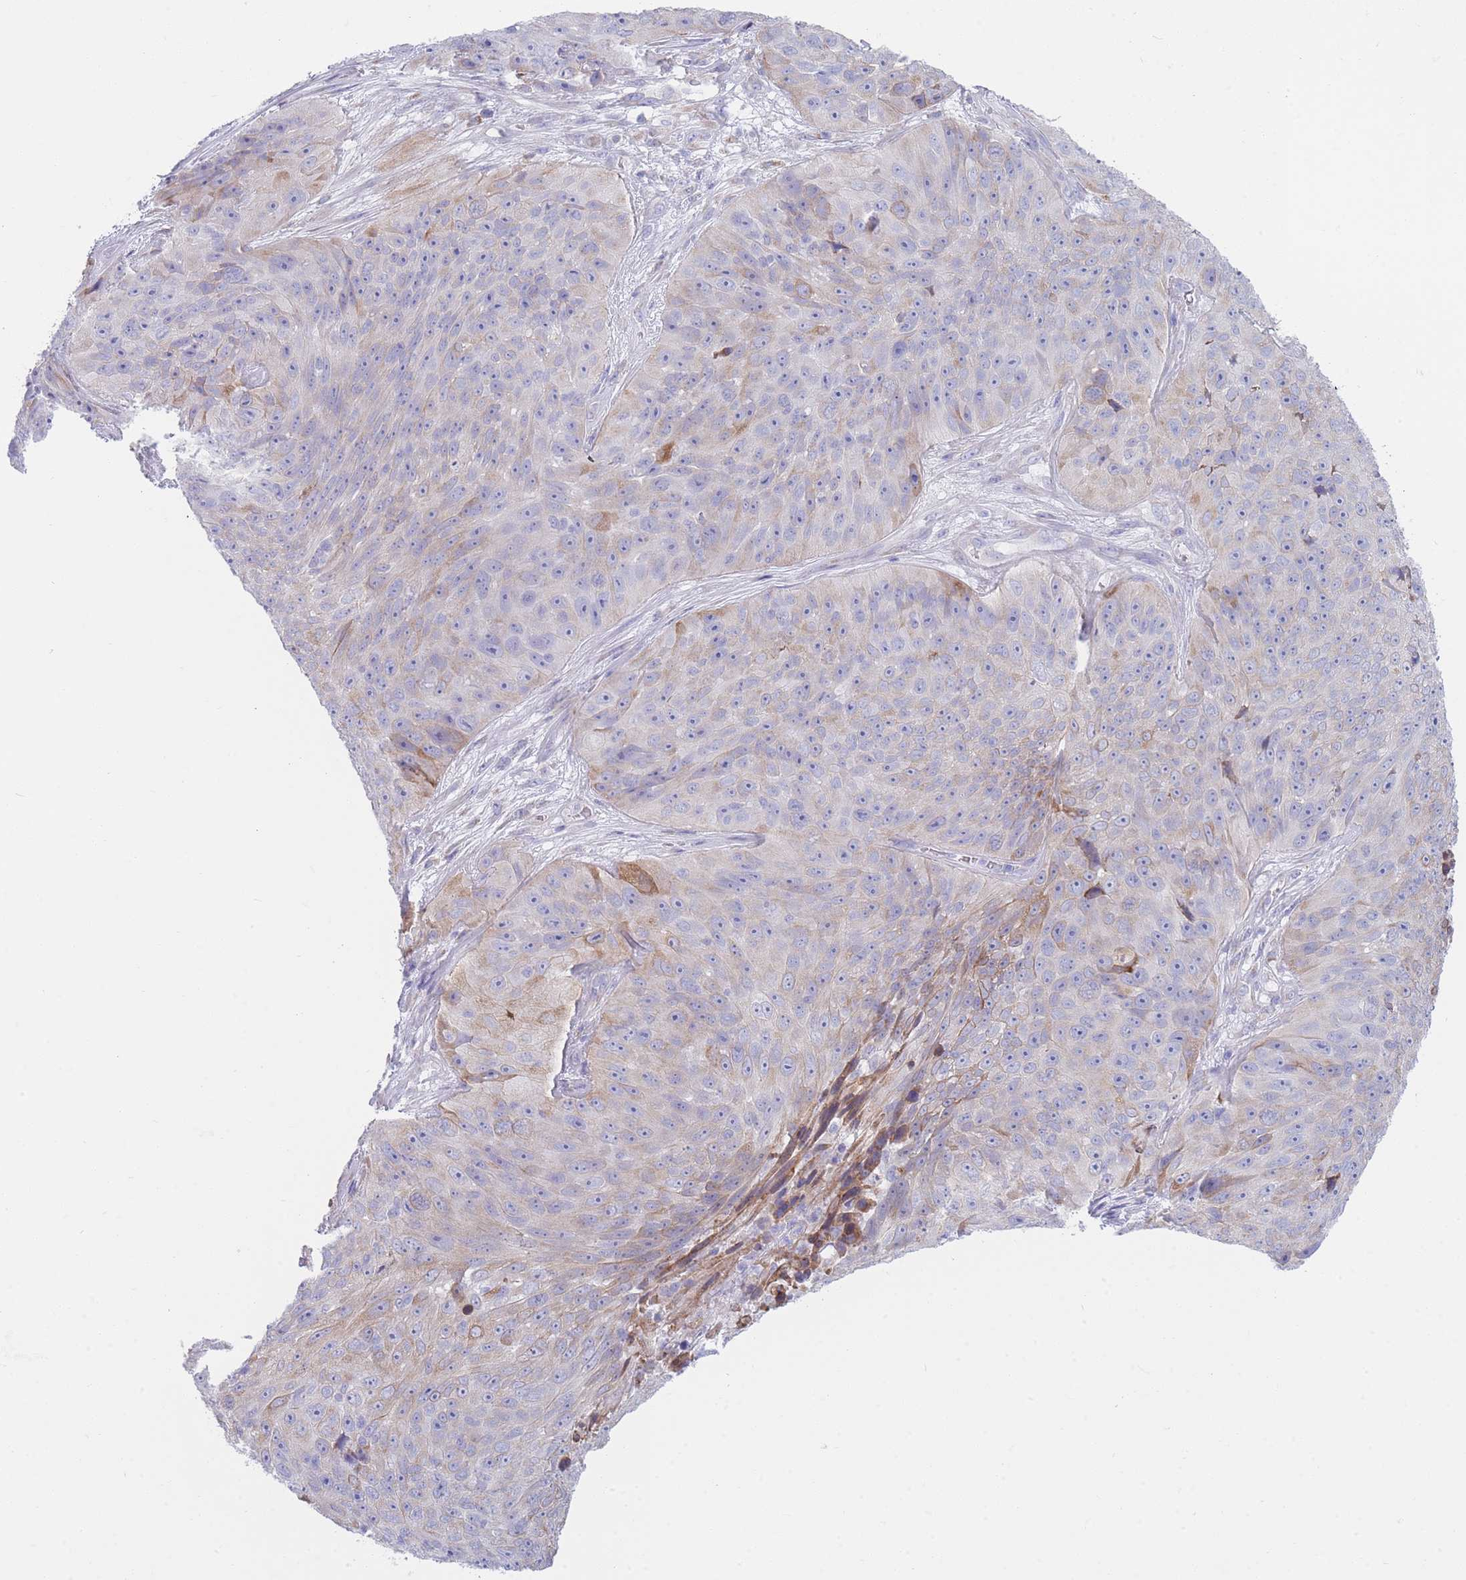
{"staining": {"intensity": "moderate", "quantity": "<25%", "location": "cytoplasmic/membranous"}, "tissue": "skin cancer", "cell_type": "Tumor cells", "image_type": "cancer", "snomed": [{"axis": "morphology", "description": "Squamous cell carcinoma, NOS"}, {"axis": "topography", "description": "Skin"}], "caption": "Immunohistochemical staining of squamous cell carcinoma (skin) reveals low levels of moderate cytoplasmic/membranous protein positivity in approximately <25% of tumor cells.", "gene": "XKR8", "patient": {"sex": "female", "age": 87}}